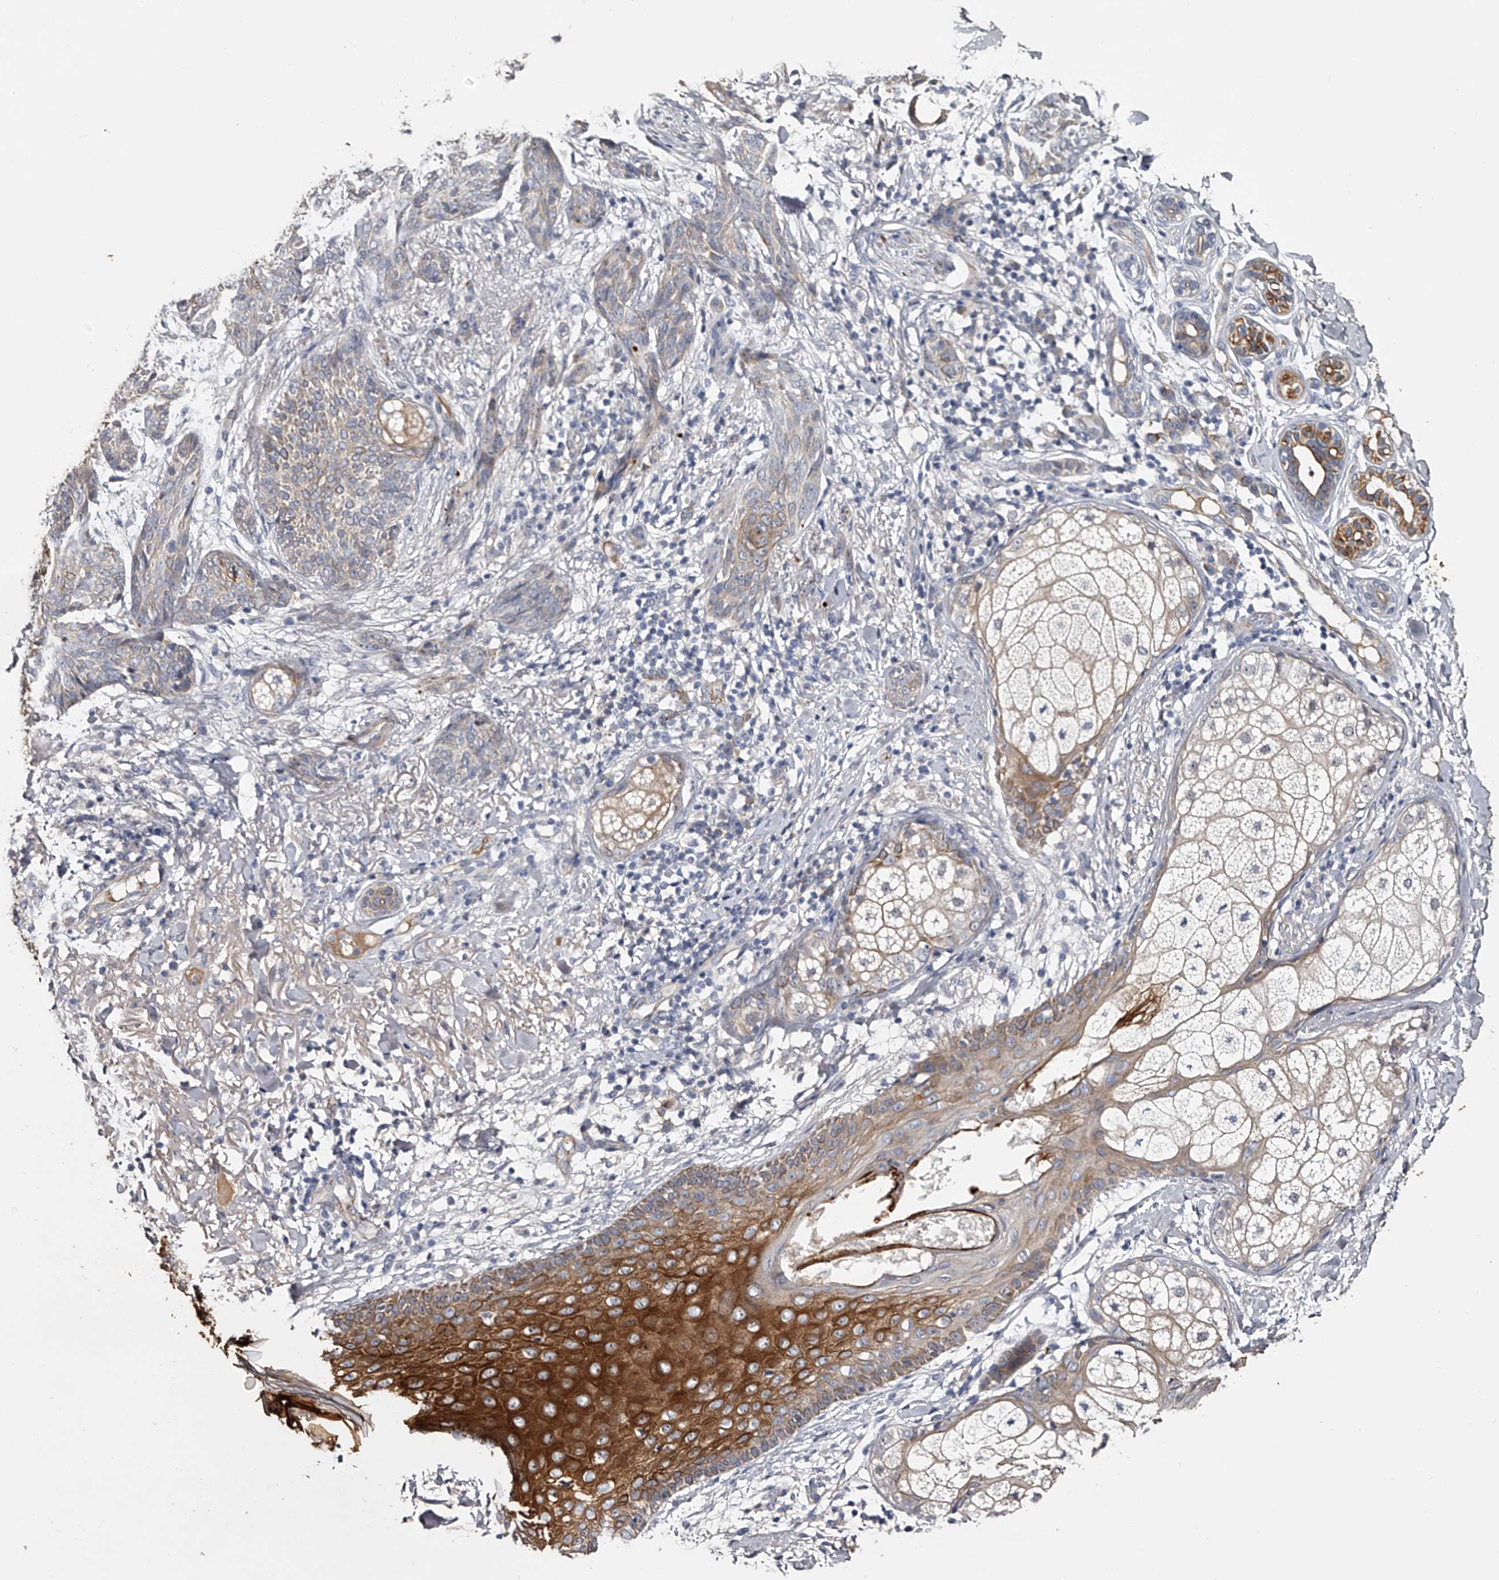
{"staining": {"intensity": "weak", "quantity": "<25%", "location": "cytoplasmic/membranous"}, "tissue": "skin cancer", "cell_type": "Tumor cells", "image_type": "cancer", "snomed": [{"axis": "morphology", "description": "Basal cell carcinoma"}, {"axis": "topography", "description": "Skin"}], "caption": "IHC of skin basal cell carcinoma exhibits no expression in tumor cells.", "gene": "MDN1", "patient": {"sex": "male", "age": 85}}